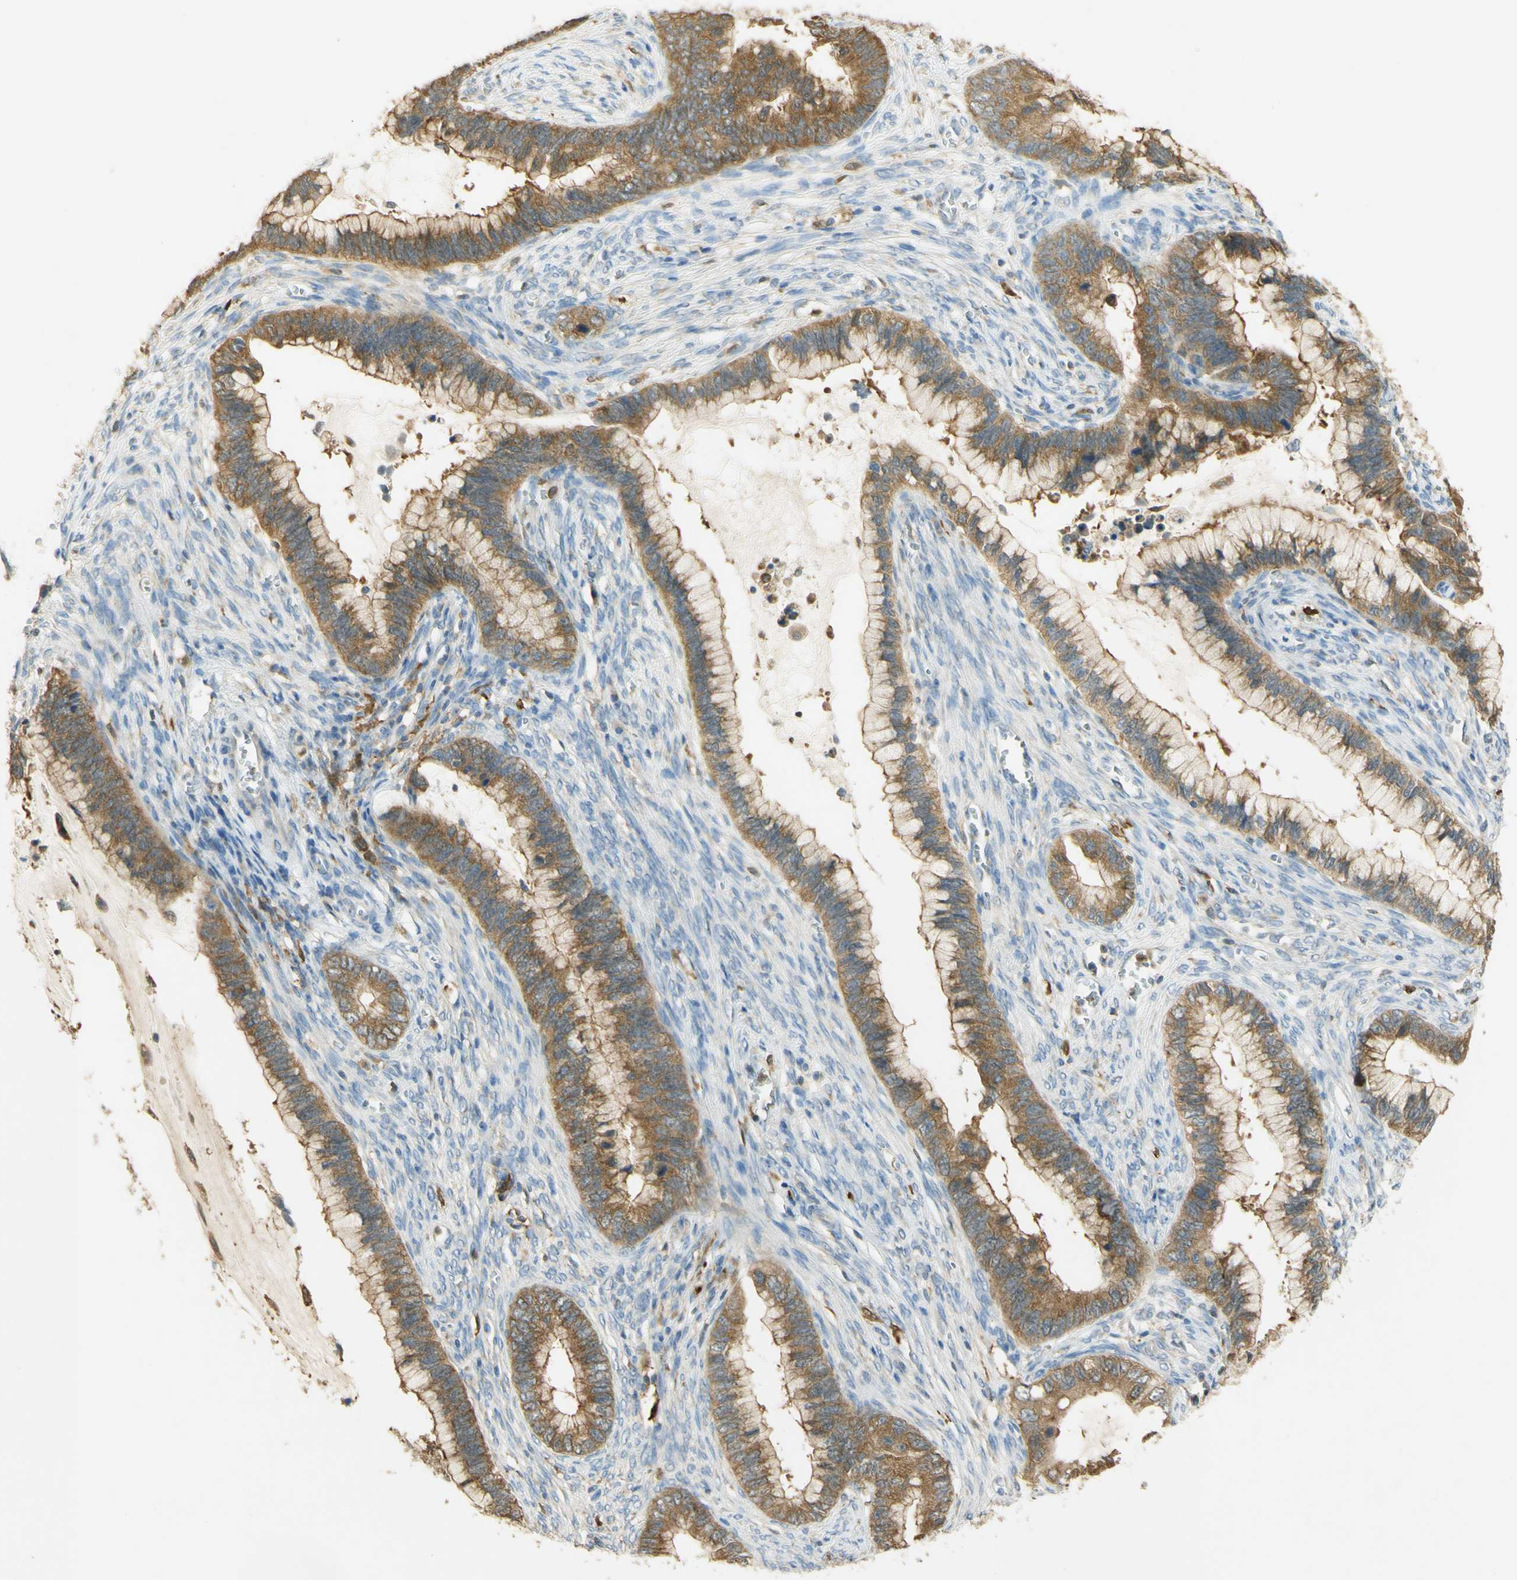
{"staining": {"intensity": "moderate", "quantity": ">75%", "location": "cytoplasmic/membranous"}, "tissue": "cervical cancer", "cell_type": "Tumor cells", "image_type": "cancer", "snomed": [{"axis": "morphology", "description": "Adenocarcinoma, NOS"}, {"axis": "topography", "description": "Cervix"}], "caption": "Adenocarcinoma (cervical) stained with a protein marker reveals moderate staining in tumor cells.", "gene": "PAK1", "patient": {"sex": "female", "age": 44}}